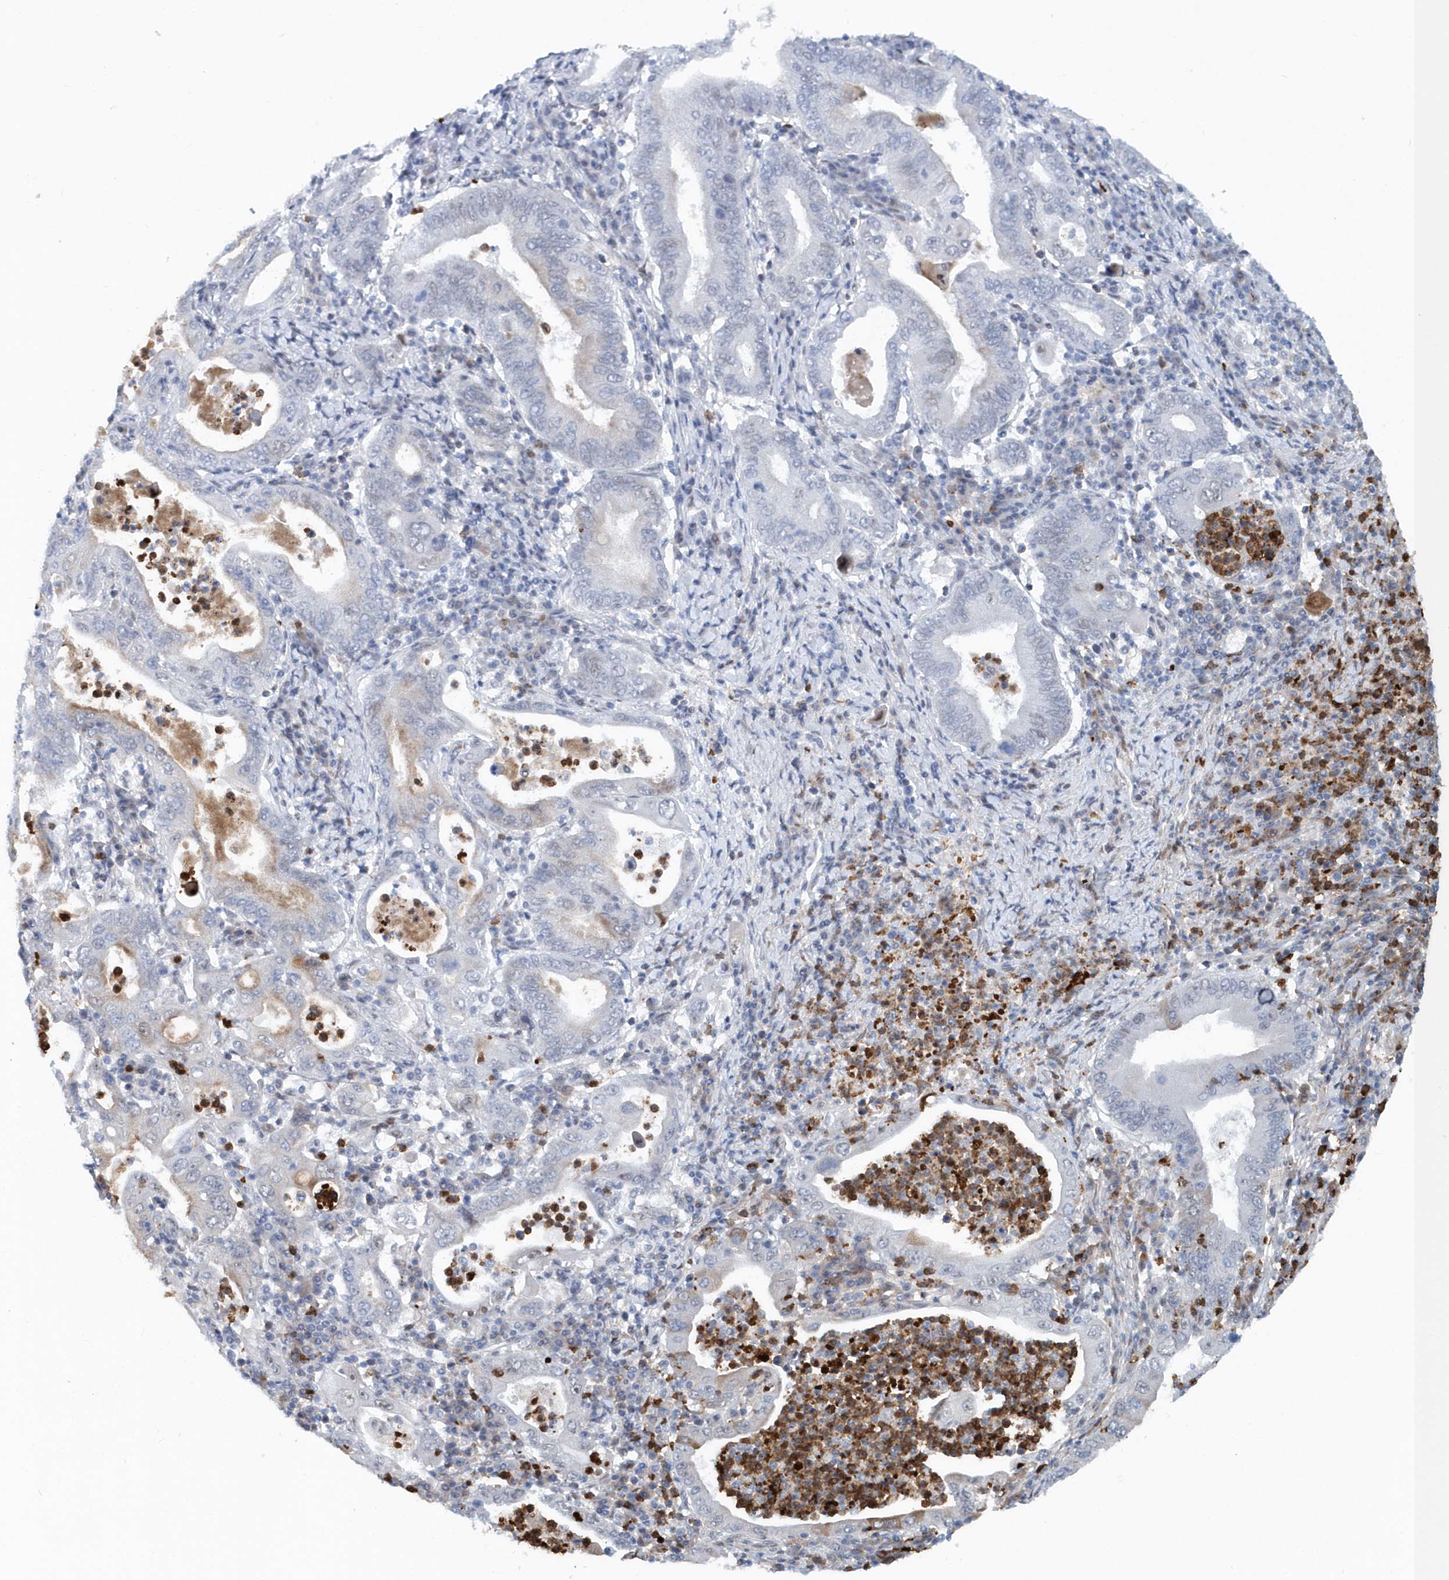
{"staining": {"intensity": "negative", "quantity": "none", "location": "none"}, "tissue": "stomach cancer", "cell_type": "Tumor cells", "image_type": "cancer", "snomed": [{"axis": "morphology", "description": "Normal tissue, NOS"}, {"axis": "morphology", "description": "Adenocarcinoma, NOS"}, {"axis": "topography", "description": "Esophagus"}, {"axis": "topography", "description": "Stomach, upper"}, {"axis": "topography", "description": "Peripheral nerve tissue"}], "caption": "Histopathology image shows no protein expression in tumor cells of stomach cancer tissue.", "gene": "ASCL4", "patient": {"sex": "male", "age": 62}}